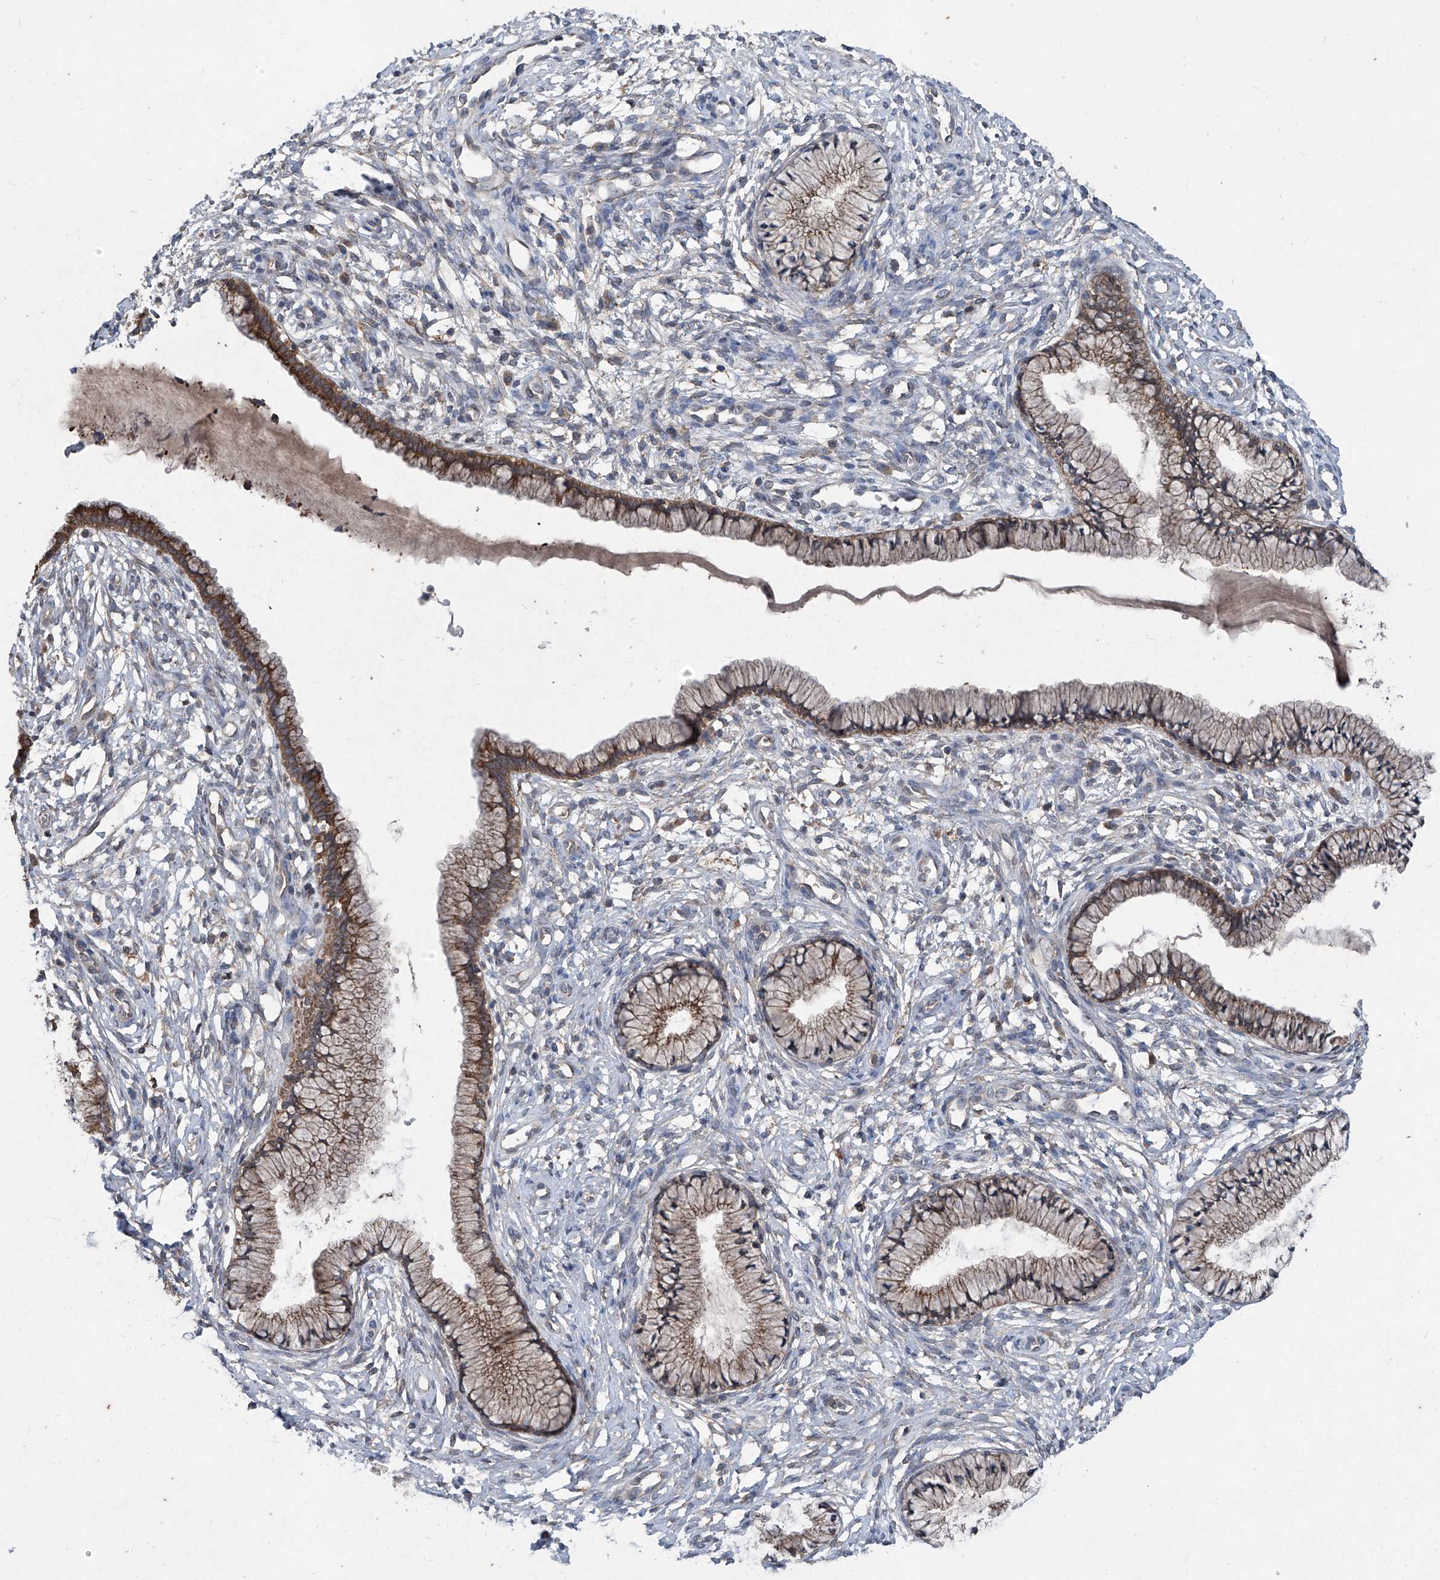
{"staining": {"intensity": "moderate", "quantity": ">75%", "location": "cytoplasmic/membranous"}, "tissue": "cervix", "cell_type": "Glandular cells", "image_type": "normal", "snomed": [{"axis": "morphology", "description": "Normal tissue, NOS"}, {"axis": "topography", "description": "Cervix"}], "caption": "Glandular cells show medium levels of moderate cytoplasmic/membranous staining in approximately >75% of cells in benign human cervix.", "gene": "SUMF2", "patient": {"sex": "female", "age": 36}}